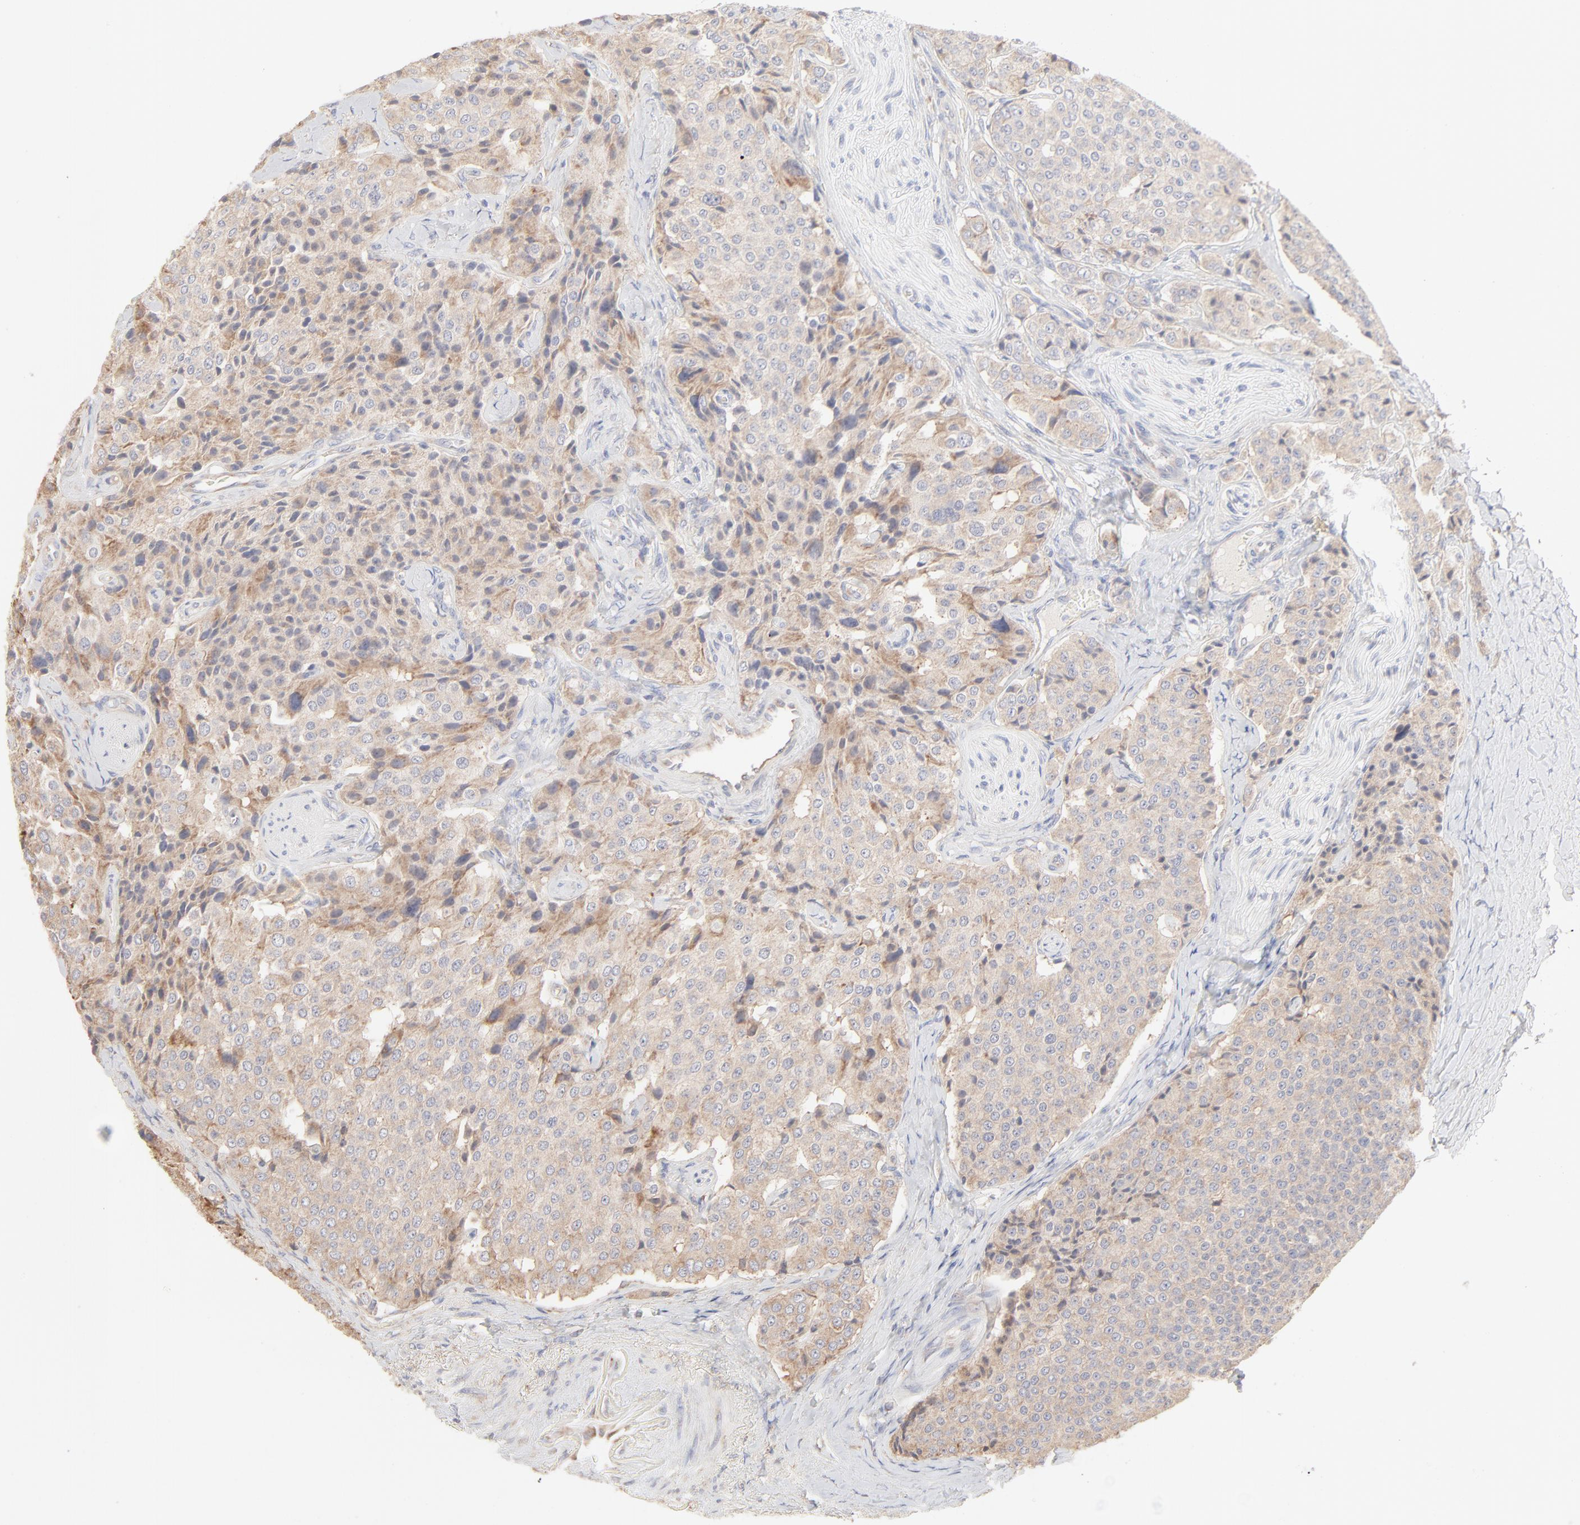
{"staining": {"intensity": "moderate", "quantity": ">75%", "location": "cytoplasmic/membranous"}, "tissue": "carcinoid", "cell_type": "Tumor cells", "image_type": "cancer", "snomed": [{"axis": "morphology", "description": "Carcinoid, malignant, NOS"}, {"axis": "topography", "description": "Colon"}], "caption": "Protein expression by IHC demonstrates moderate cytoplasmic/membranous positivity in about >75% of tumor cells in malignant carcinoid.", "gene": "RPS21", "patient": {"sex": "female", "age": 61}}